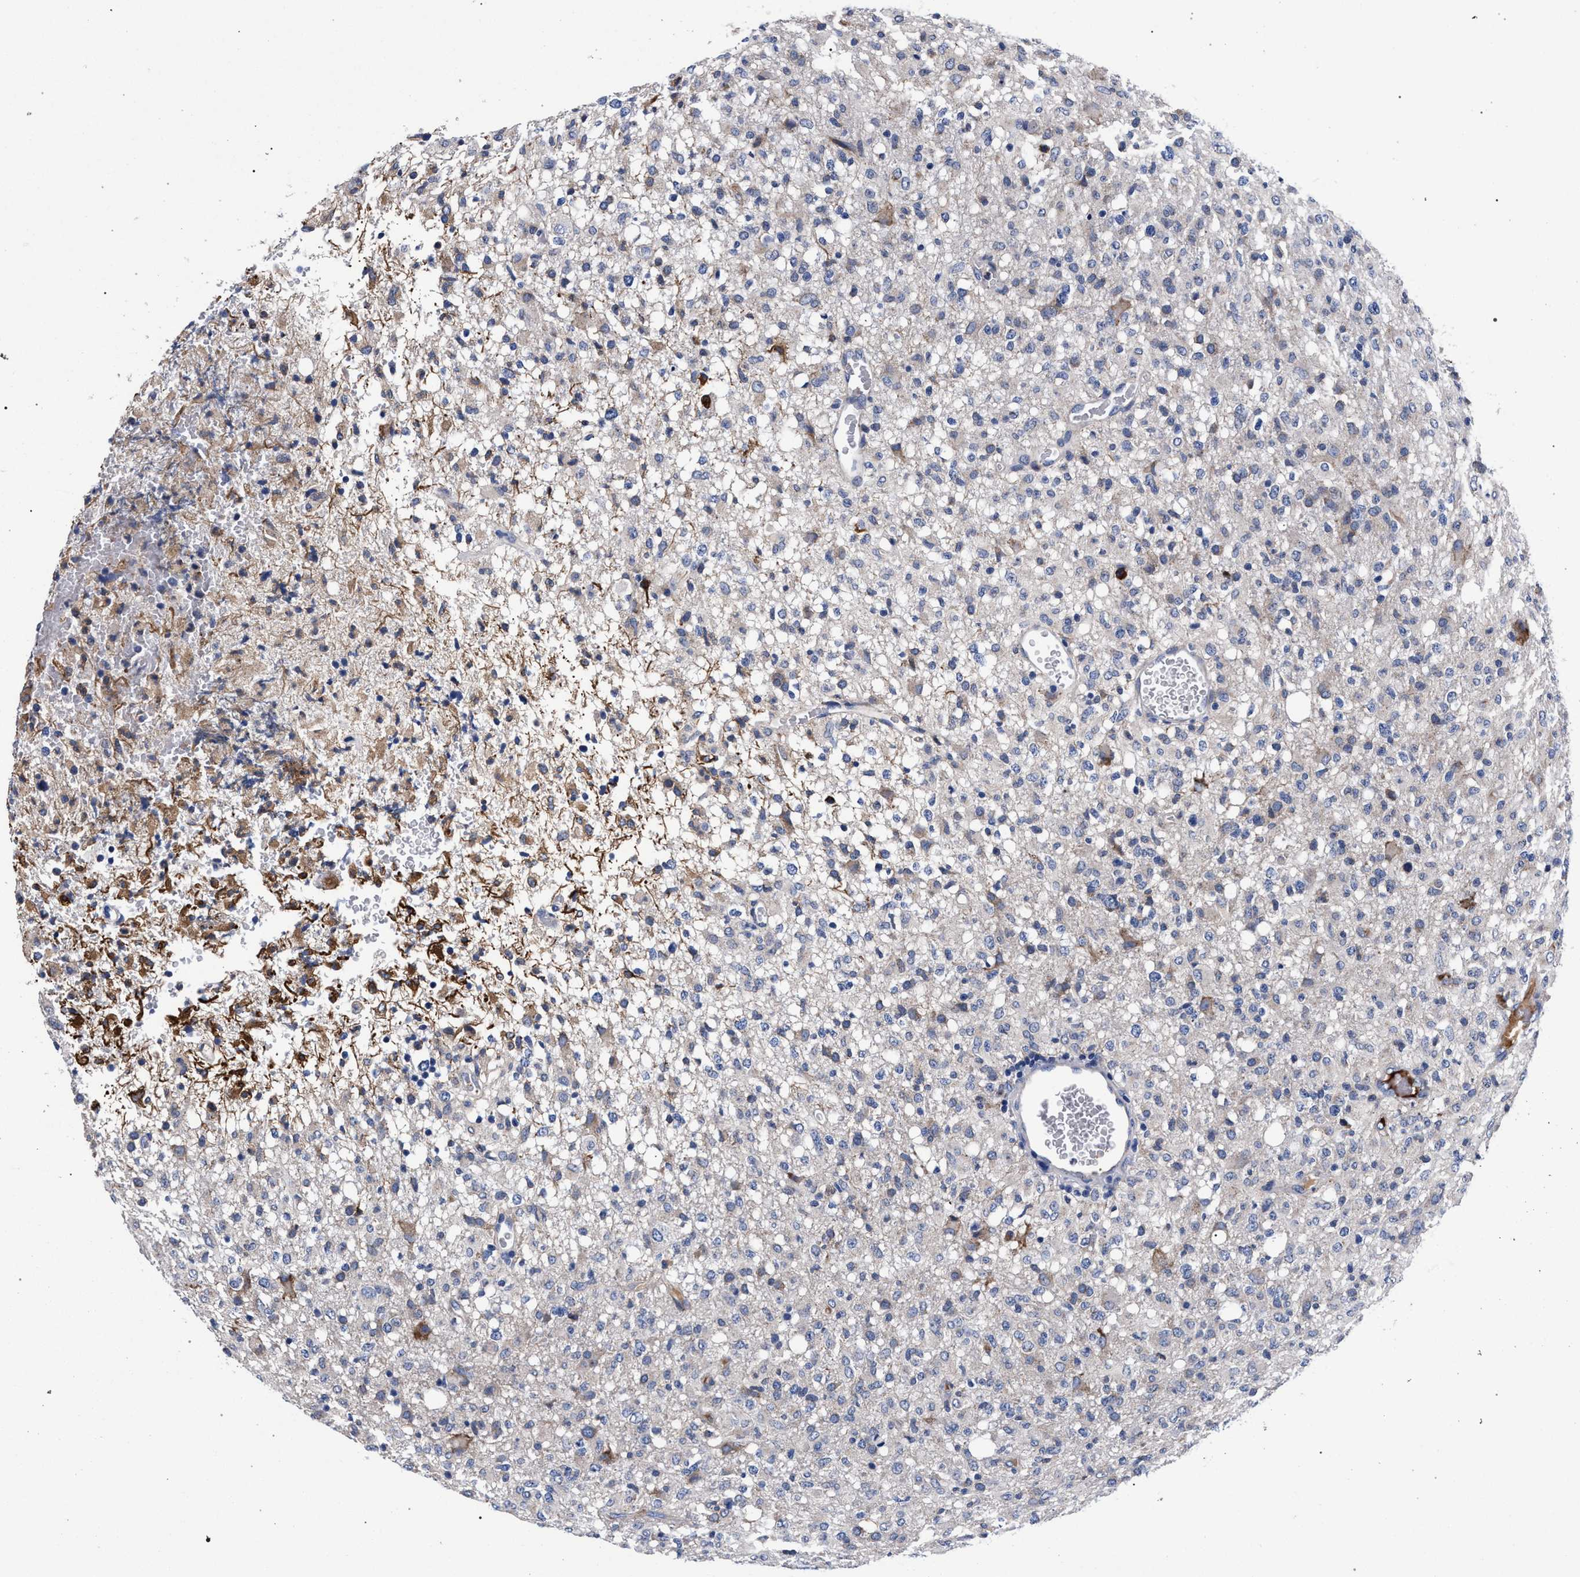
{"staining": {"intensity": "negative", "quantity": "none", "location": "none"}, "tissue": "glioma", "cell_type": "Tumor cells", "image_type": "cancer", "snomed": [{"axis": "morphology", "description": "Glioma, malignant, High grade"}, {"axis": "topography", "description": "Brain"}], "caption": "Human glioma stained for a protein using immunohistochemistry shows no positivity in tumor cells.", "gene": "ACOX1", "patient": {"sex": "female", "age": 57}}